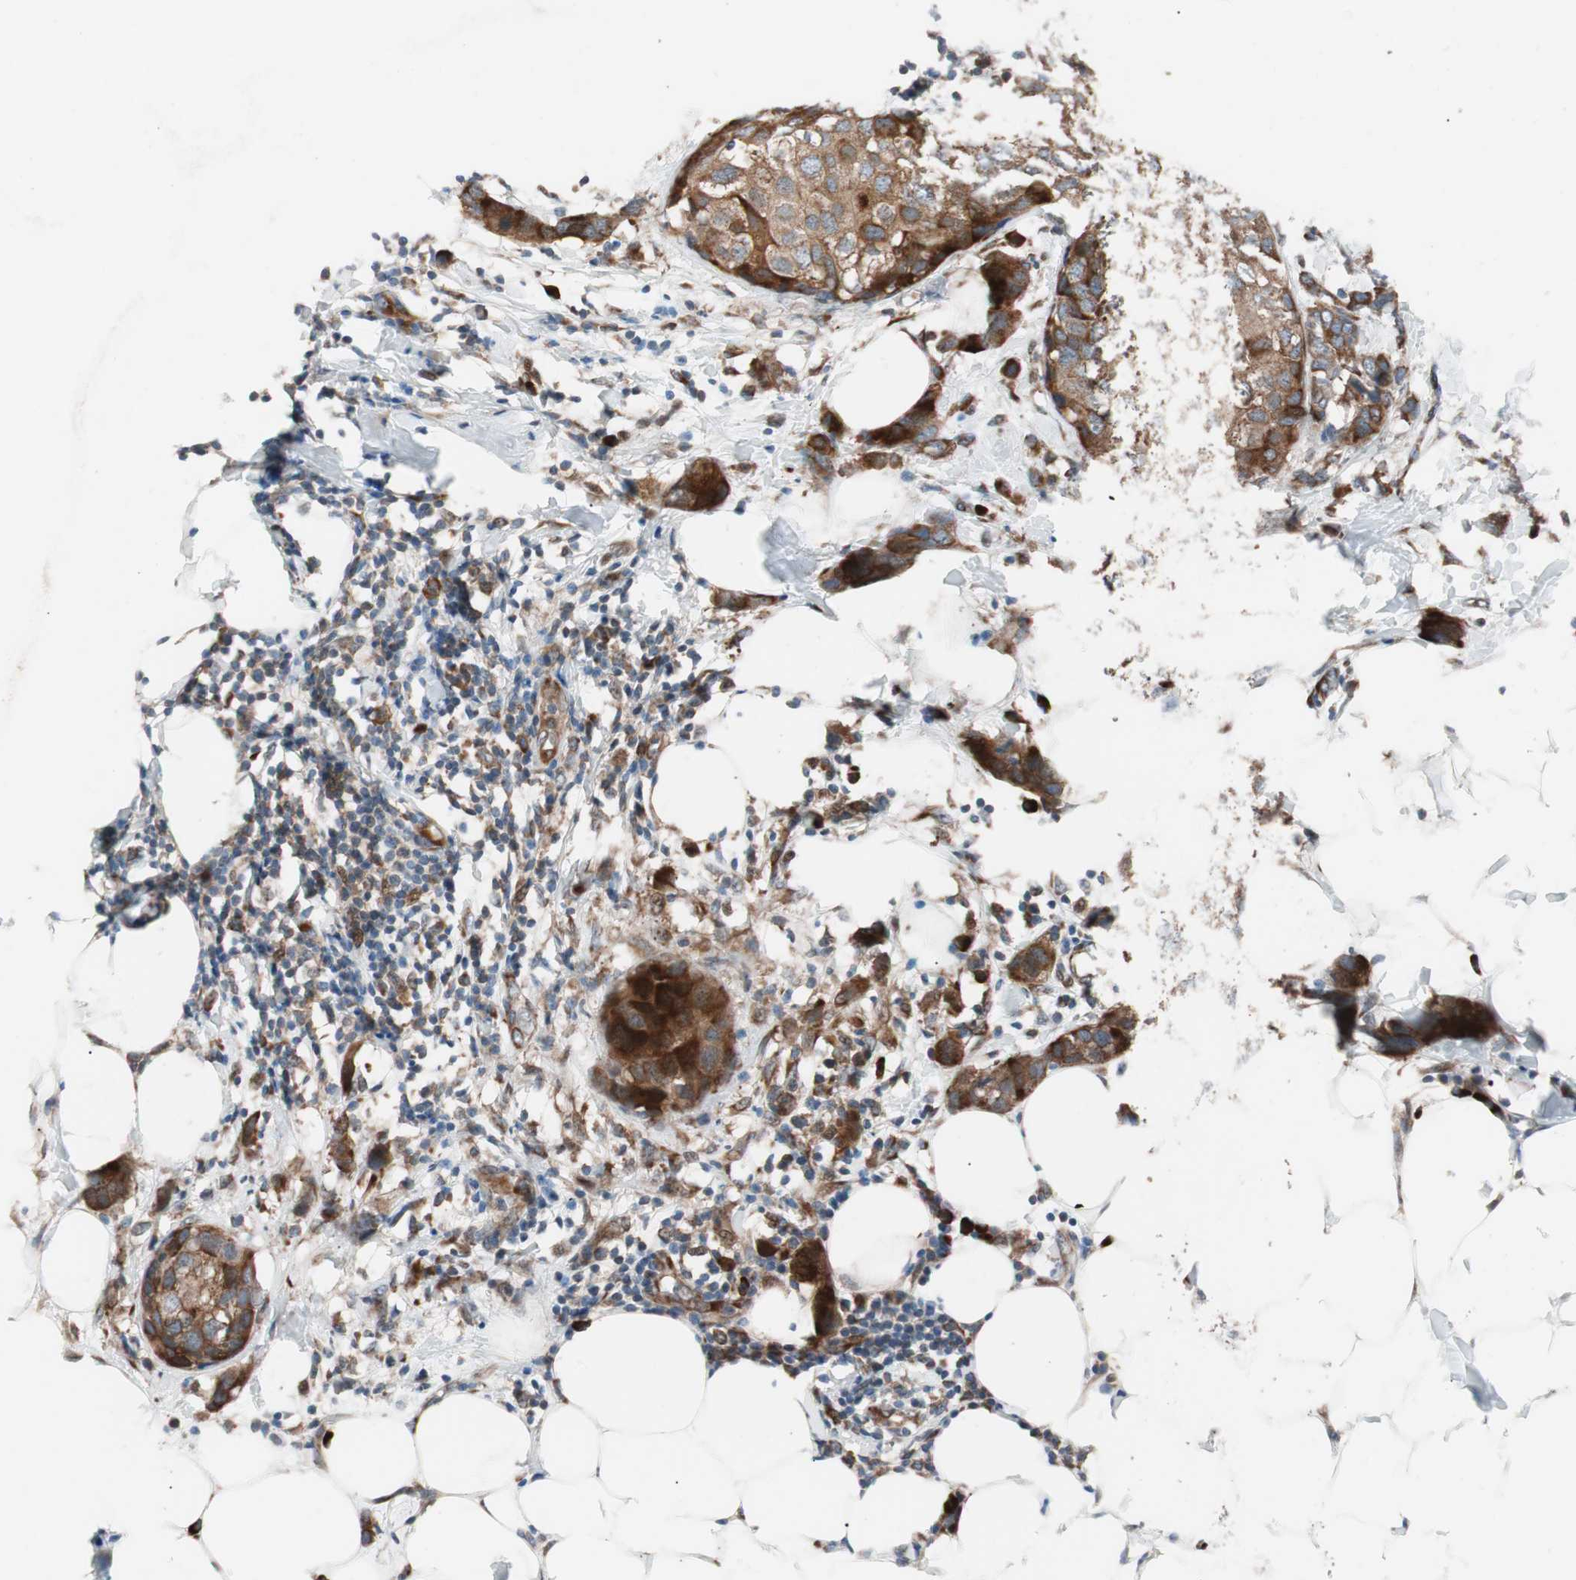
{"staining": {"intensity": "strong", "quantity": ">75%", "location": "cytoplasmic/membranous"}, "tissue": "breast cancer", "cell_type": "Tumor cells", "image_type": "cancer", "snomed": [{"axis": "morphology", "description": "Normal tissue, NOS"}, {"axis": "morphology", "description": "Duct carcinoma"}, {"axis": "topography", "description": "Breast"}], "caption": "A micrograph of human breast cancer stained for a protein shows strong cytoplasmic/membranous brown staining in tumor cells. Ihc stains the protein in brown and the nuclei are stained blue.", "gene": "FAAH", "patient": {"sex": "female", "age": 50}}